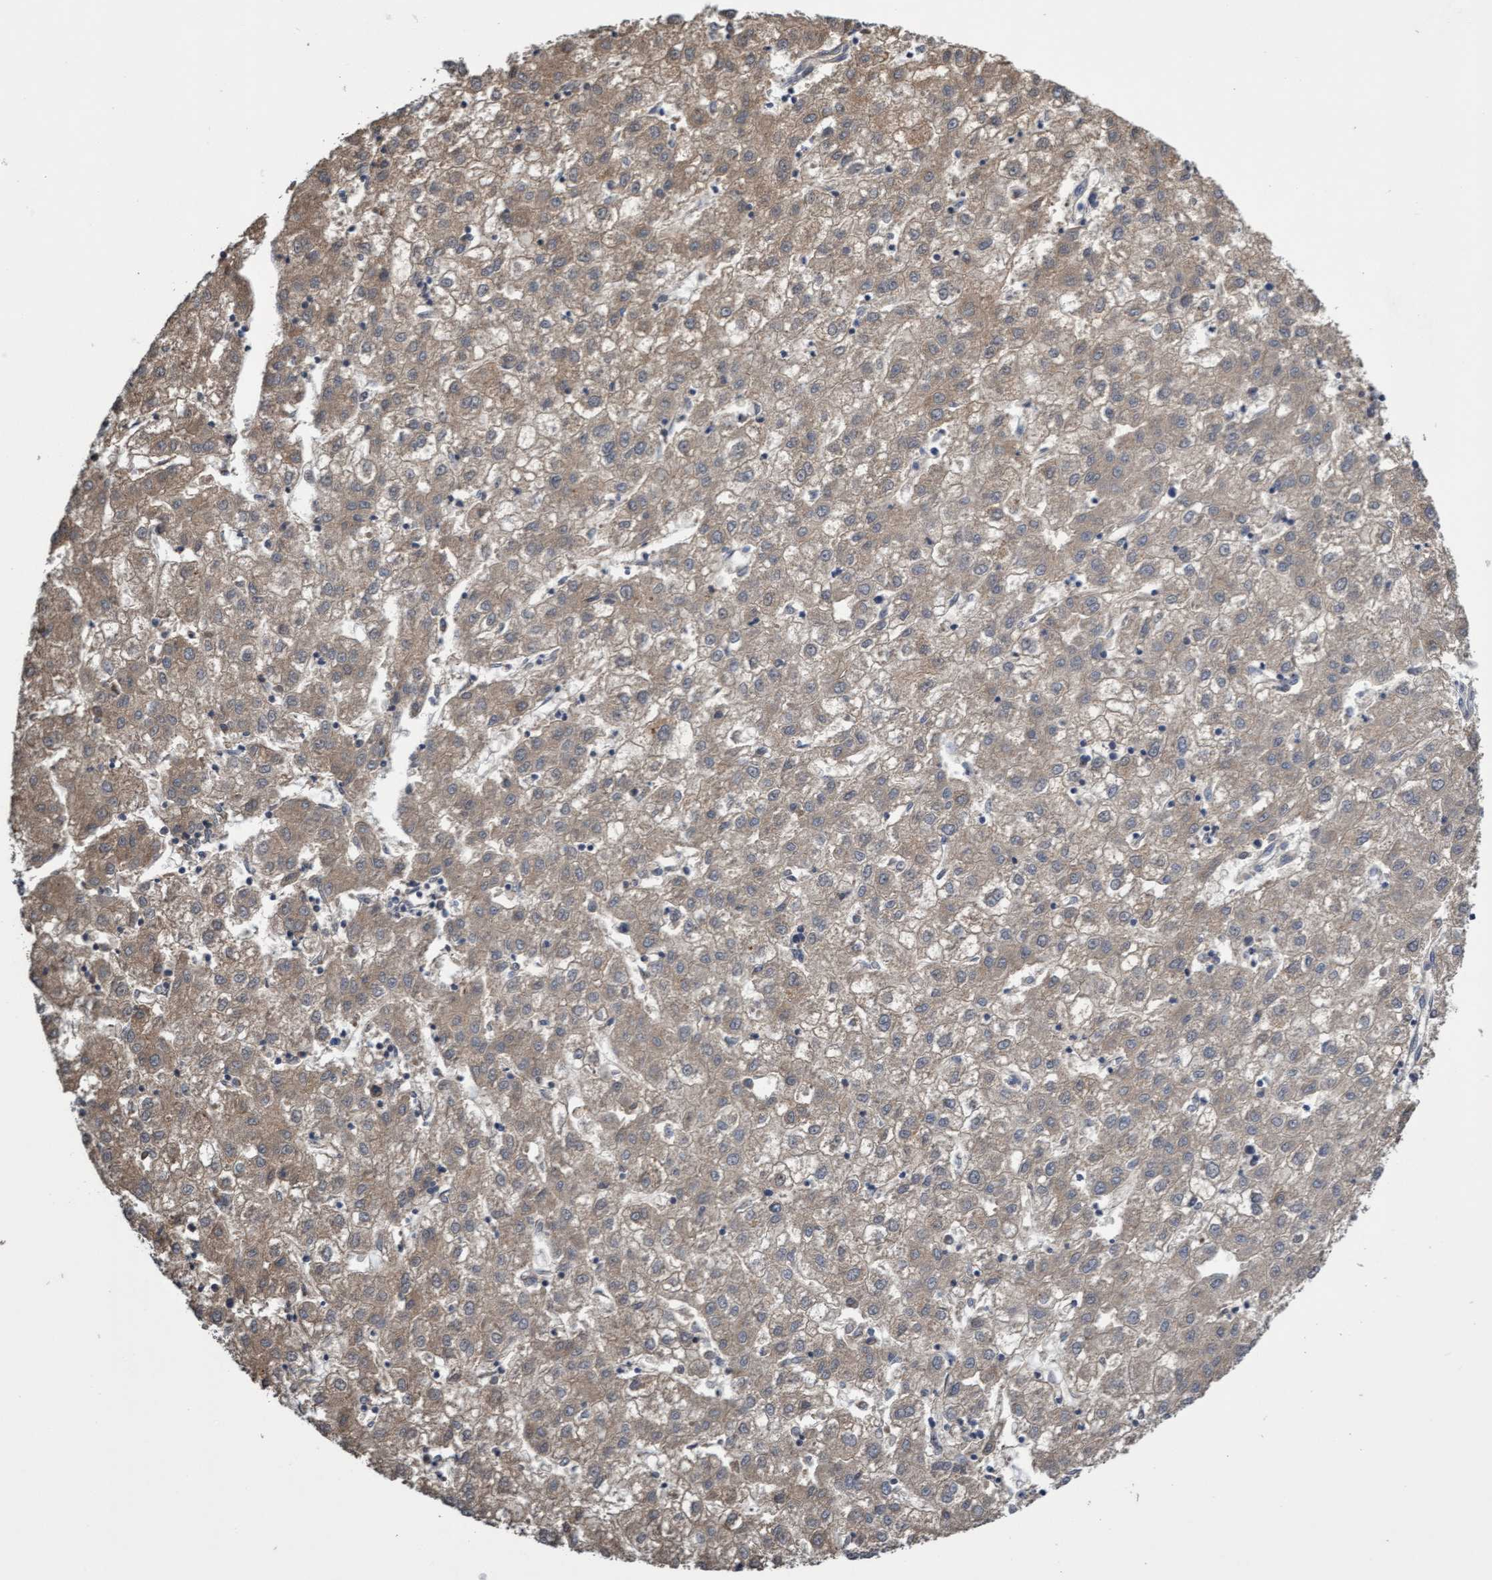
{"staining": {"intensity": "weak", "quantity": ">75%", "location": "cytoplasmic/membranous"}, "tissue": "liver cancer", "cell_type": "Tumor cells", "image_type": "cancer", "snomed": [{"axis": "morphology", "description": "Carcinoma, Hepatocellular, NOS"}, {"axis": "topography", "description": "Liver"}], "caption": "Immunohistochemical staining of liver cancer (hepatocellular carcinoma) shows low levels of weak cytoplasmic/membranous positivity in about >75% of tumor cells. Nuclei are stained in blue.", "gene": "ITFG1", "patient": {"sex": "male", "age": 72}}